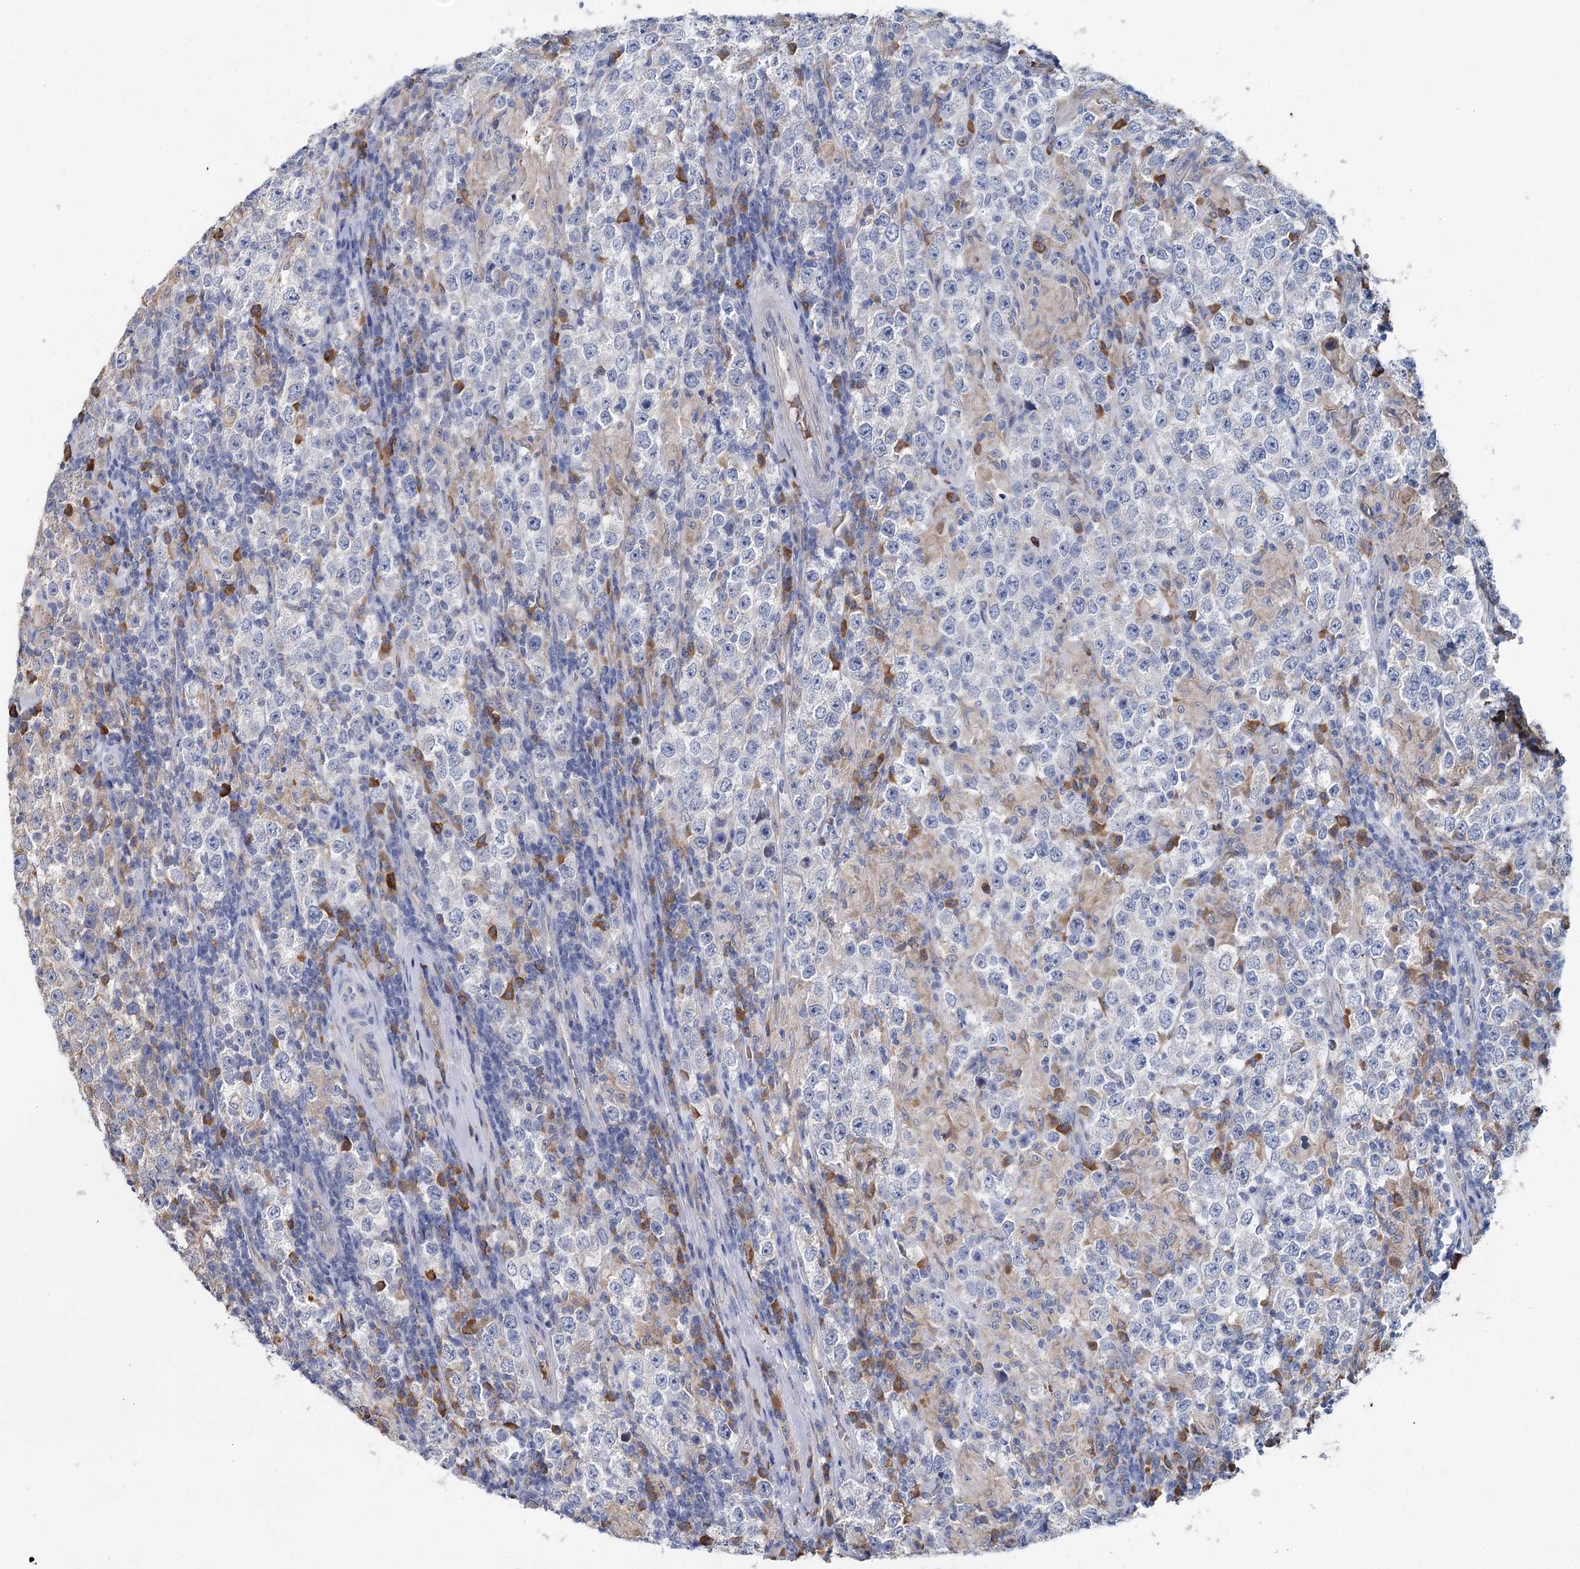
{"staining": {"intensity": "negative", "quantity": "none", "location": "none"}, "tissue": "testis cancer", "cell_type": "Tumor cells", "image_type": "cancer", "snomed": [{"axis": "morphology", "description": "Normal tissue, NOS"}, {"axis": "morphology", "description": "Urothelial carcinoma, High grade"}, {"axis": "morphology", "description": "Seminoma, NOS"}, {"axis": "morphology", "description": "Carcinoma, Embryonal, NOS"}, {"axis": "topography", "description": "Urinary bladder"}, {"axis": "topography", "description": "Testis"}], "caption": "There is no significant positivity in tumor cells of testis embryonal carcinoma. (DAB immunohistochemistry (IHC) visualized using brightfield microscopy, high magnification).", "gene": "ANKRD16", "patient": {"sex": "male", "age": 41}}